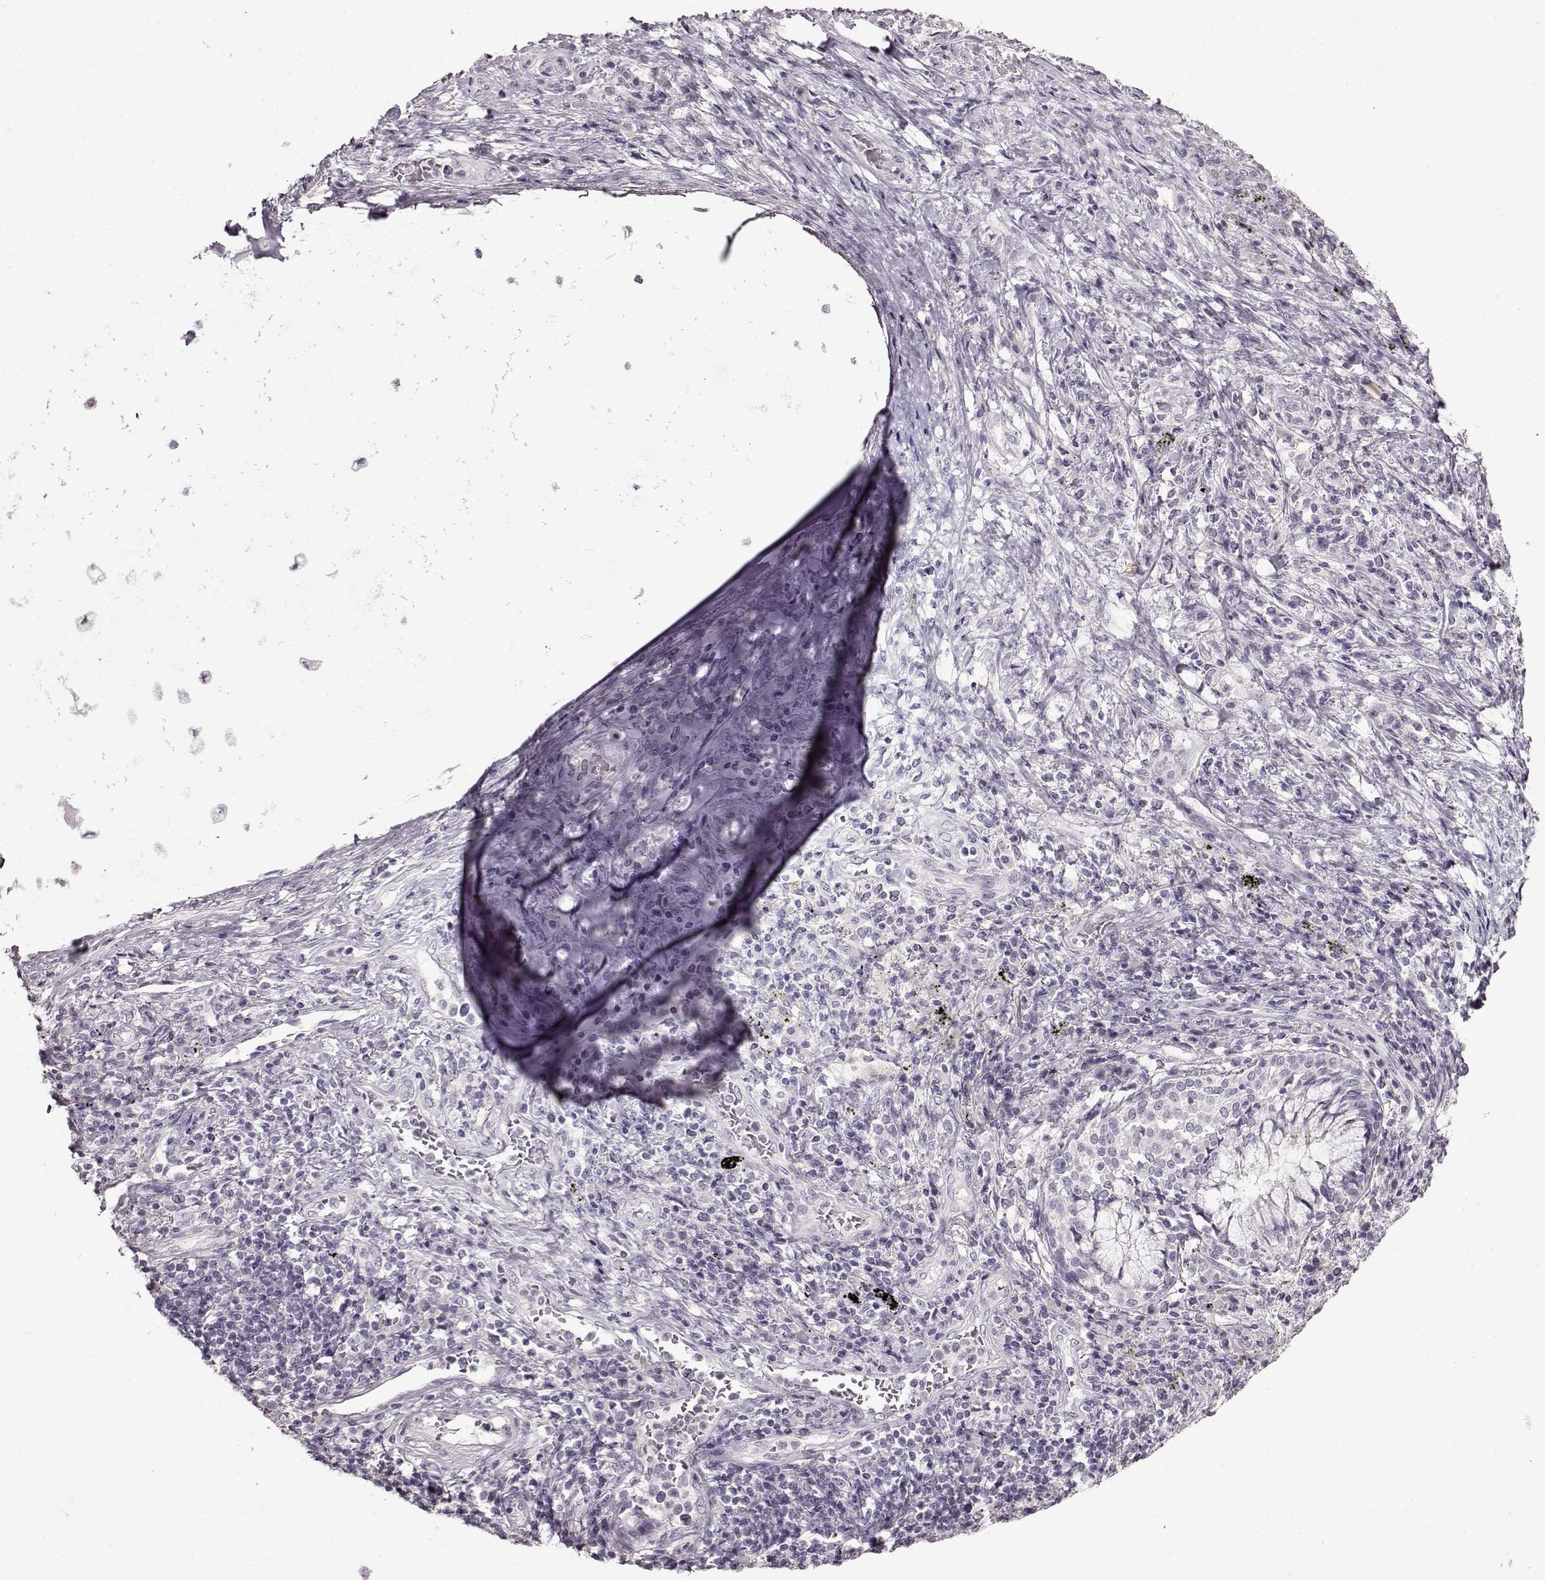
{"staining": {"intensity": "negative", "quantity": "none", "location": "none"}, "tissue": "lung cancer", "cell_type": "Tumor cells", "image_type": "cancer", "snomed": [{"axis": "morphology", "description": "Normal tissue, NOS"}, {"axis": "morphology", "description": "Squamous cell carcinoma, NOS"}, {"axis": "topography", "description": "Bronchus"}, {"axis": "topography", "description": "Lung"}], "caption": "Immunohistochemical staining of human lung cancer demonstrates no significant staining in tumor cells. (IHC, brightfield microscopy, high magnification).", "gene": "FSHB", "patient": {"sex": "male", "age": 64}}